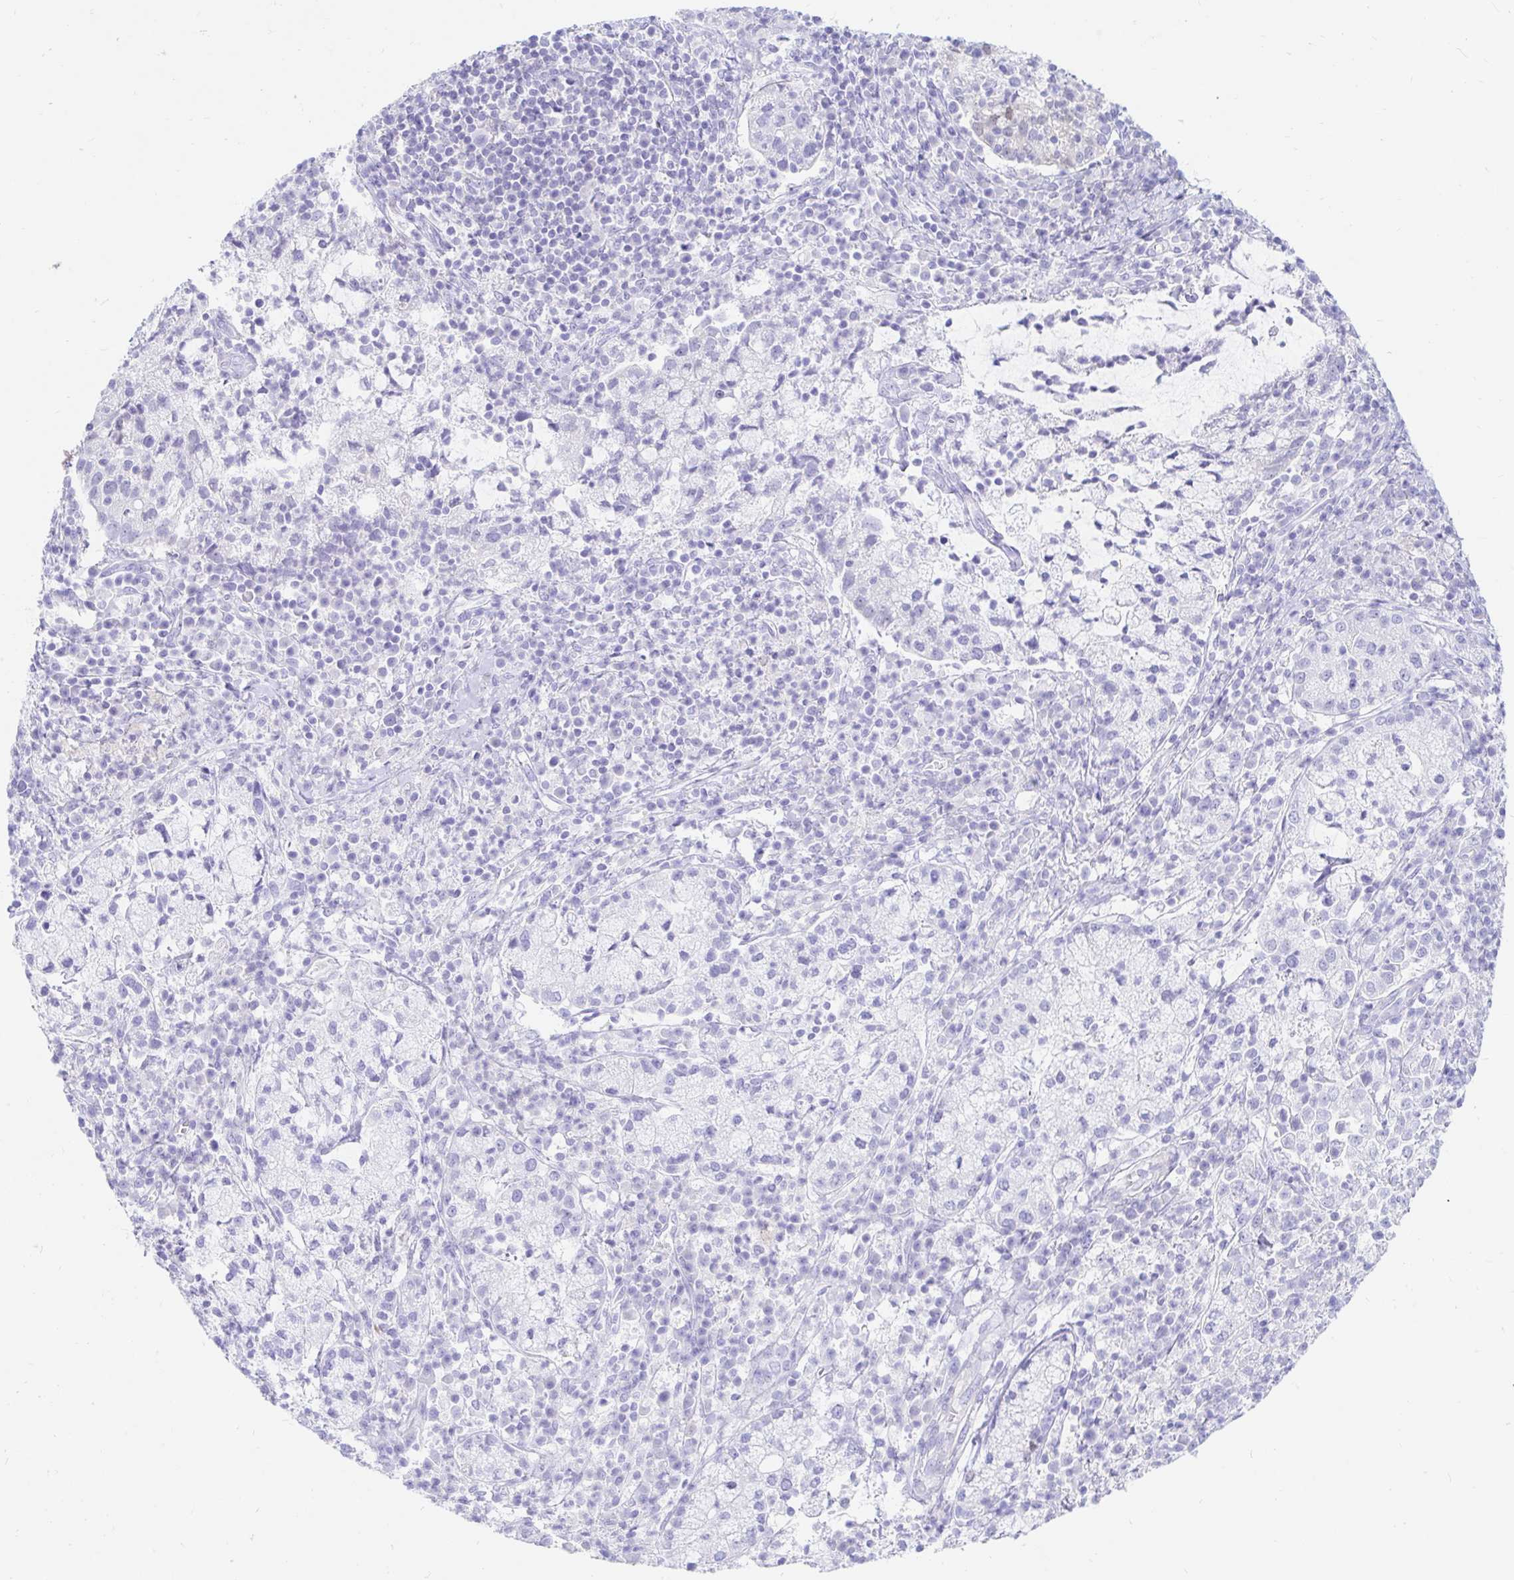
{"staining": {"intensity": "negative", "quantity": "none", "location": "none"}, "tissue": "cervical cancer", "cell_type": "Tumor cells", "image_type": "cancer", "snomed": [{"axis": "morphology", "description": "Normal tissue, NOS"}, {"axis": "morphology", "description": "Adenocarcinoma, NOS"}, {"axis": "topography", "description": "Cervix"}], "caption": "Immunohistochemistry of cervical cancer reveals no expression in tumor cells.", "gene": "PPP1R1B", "patient": {"sex": "female", "age": 44}}